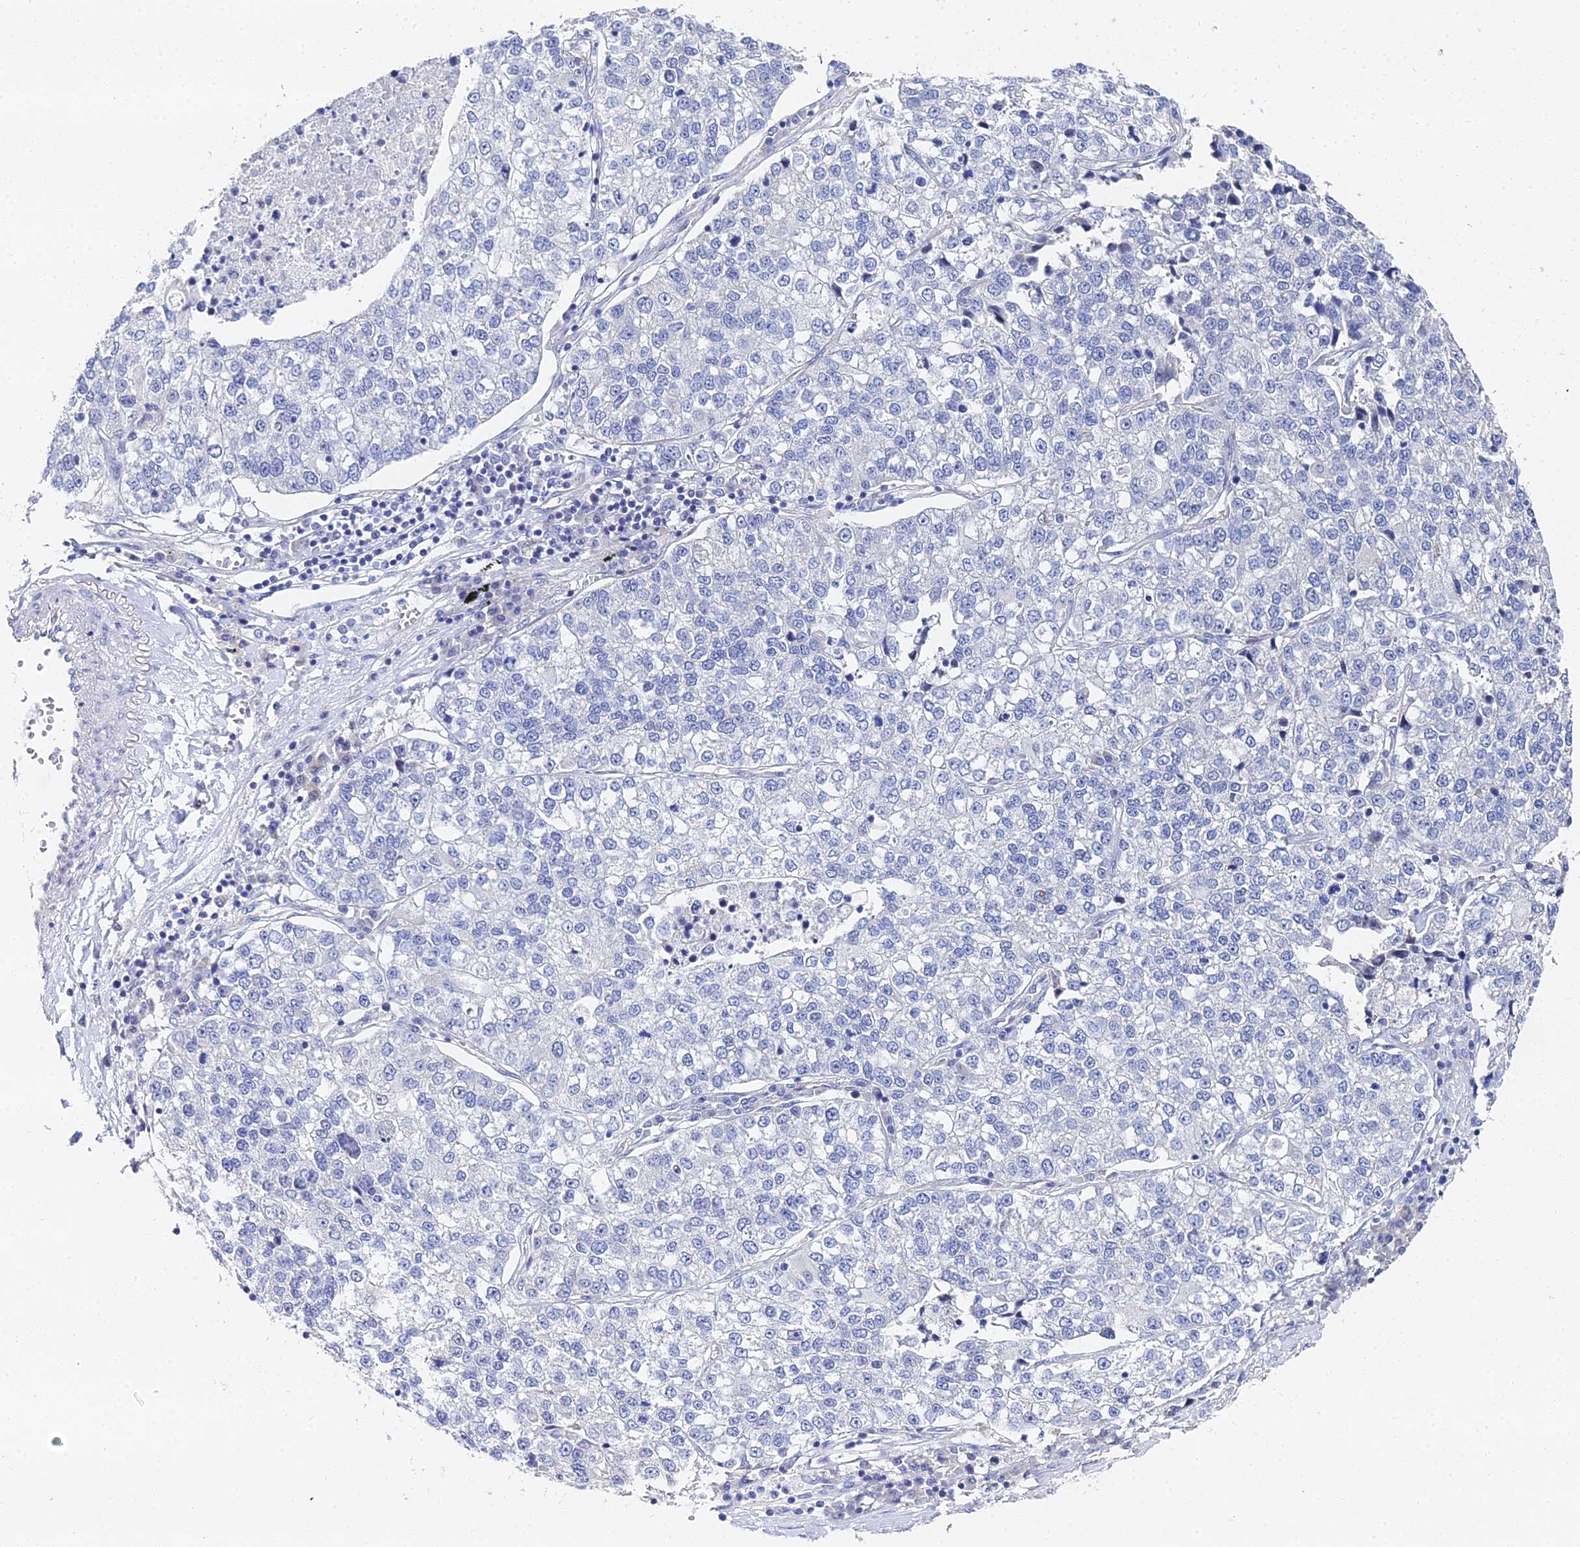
{"staining": {"intensity": "negative", "quantity": "none", "location": "none"}, "tissue": "lung cancer", "cell_type": "Tumor cells", "image_type": "cancer", "snomed": [{"axis": "morphology", "description": "Adenocarcinoma, NOS"}, {"axis": "topography", "description": "Lung"}], "caption": "The histopathology image reveals no staining of tumor cells in lung cancer (adenocarcinoma).", "gene": "ENSG00000268674", "patient": {"sex": "male", "age": 49}}